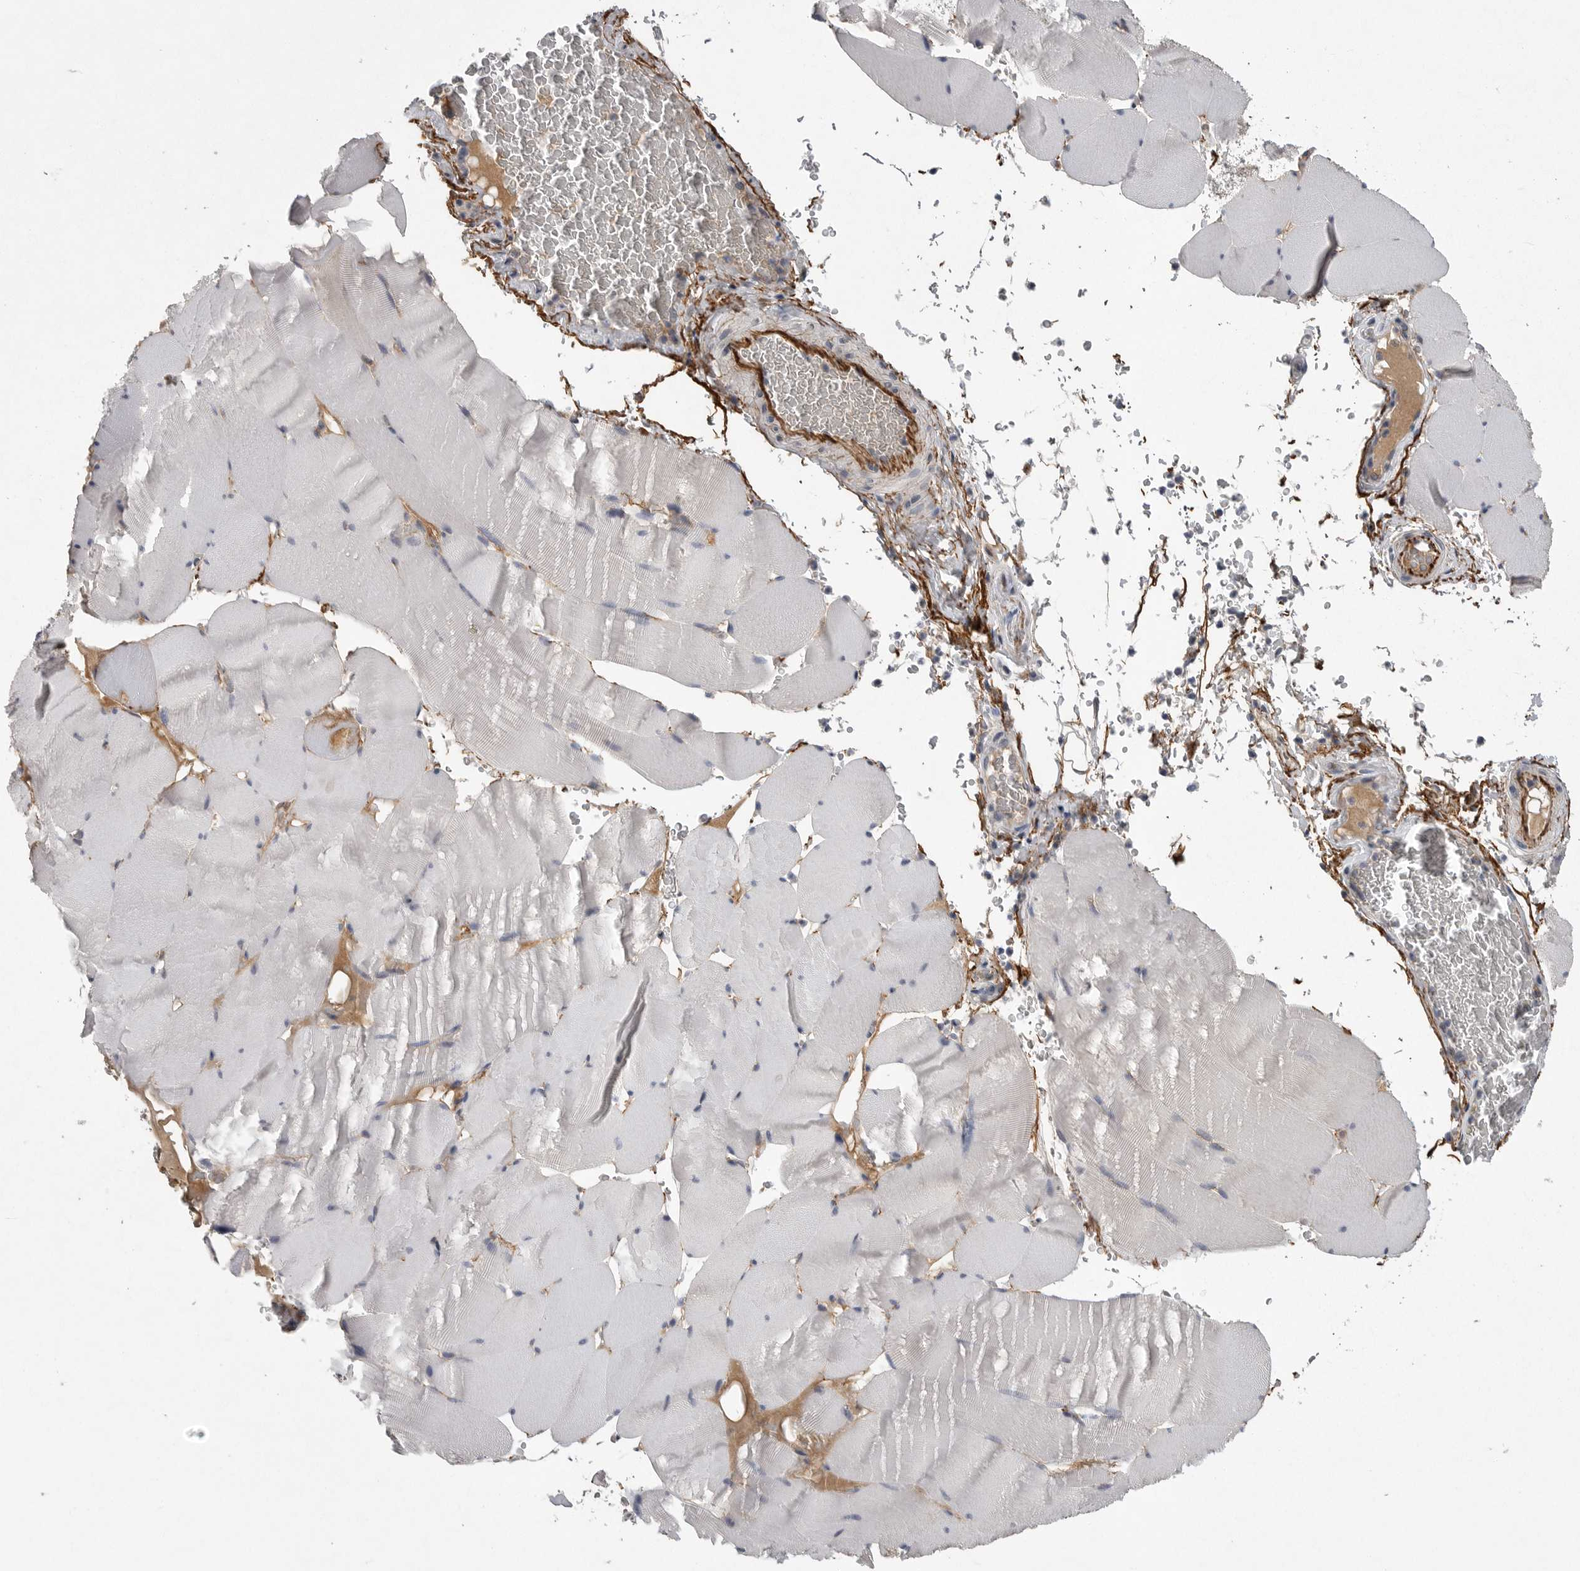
{"staining": {"intensity": "negative", "quantity": "none", "location": "none"}, "tissue": "skeletal muscle", "cell_type": "Myocytes", "image_type": "normal", "snomed": [{"axis": "morphology", "description": "Normal tissue, NOS"}, {"axis": "topography", "description": "Skeletal muscle"}], "caption": "This is a histopathology image of immunohistochemistry (IHC) staining of benign skeletal muscle, which shows no staining in myocytes.", "gene": "CRP", "patient": {"sex": "male", "age": 62}}